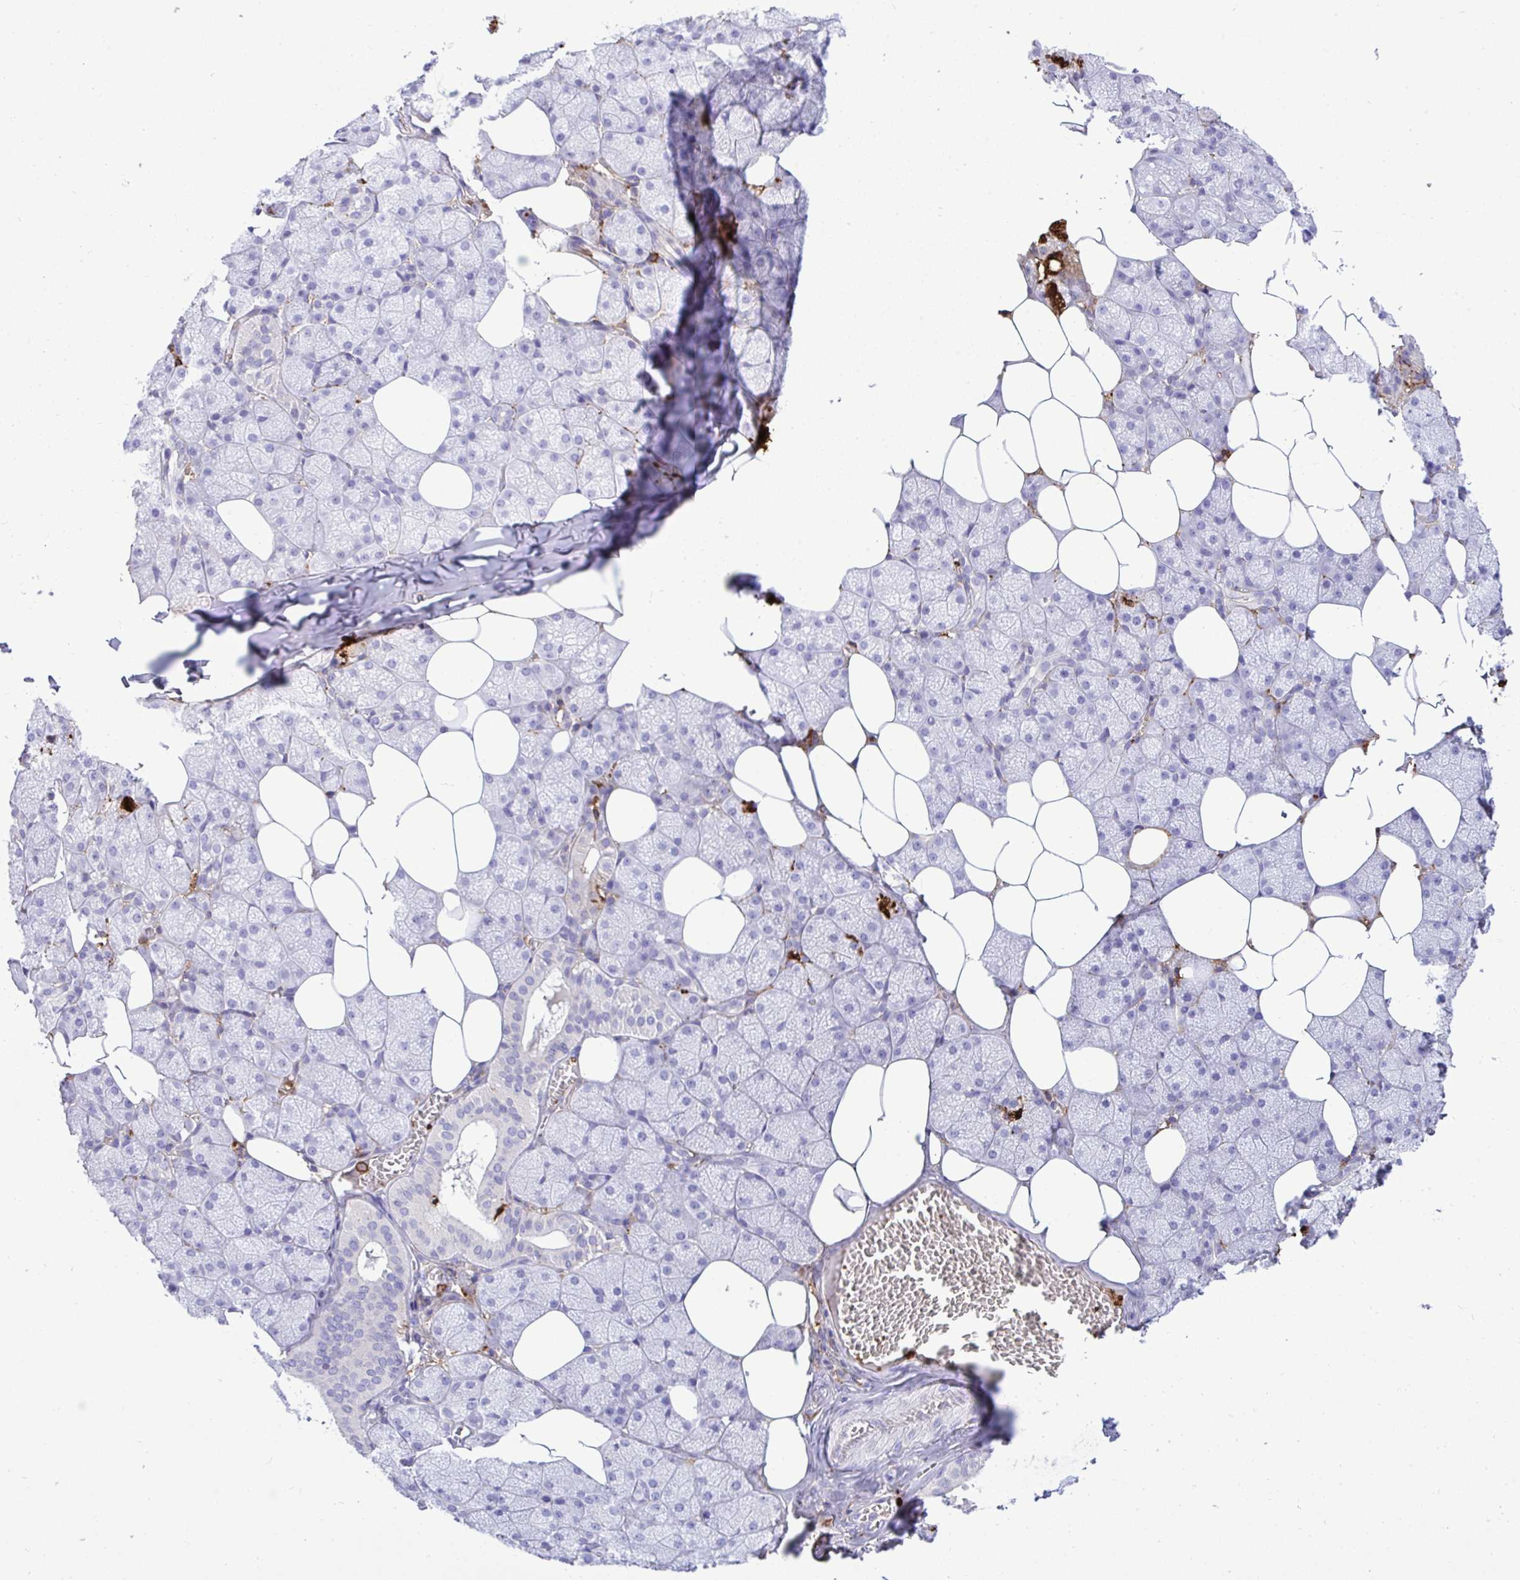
{"staining": {"intensity": "moderate", "quantity": "<25%", "location": "cytoplasmic/membranous"}, "tissue": "salivary gland", "cell_type": "Glandular cells", "image_type": "normal", "snomed": [{"axis": "morphology", "description": "Normal tissue, NOS"}, {"axis": "topography", "description": "Salivary gland"}, {"axis": "topography", "description": "Peripheral nerve tissue"}], "caption": "A brown stain shows moderate cytoplasmic/membranous staining of a protein in glandular cells of normal salivary gland. (DAB (3,3'-diaminobenzidine) IHC with brightfield microscopy, high magnification).", "gene": "F2", "patient": {"sex": "male", "age": 38}}